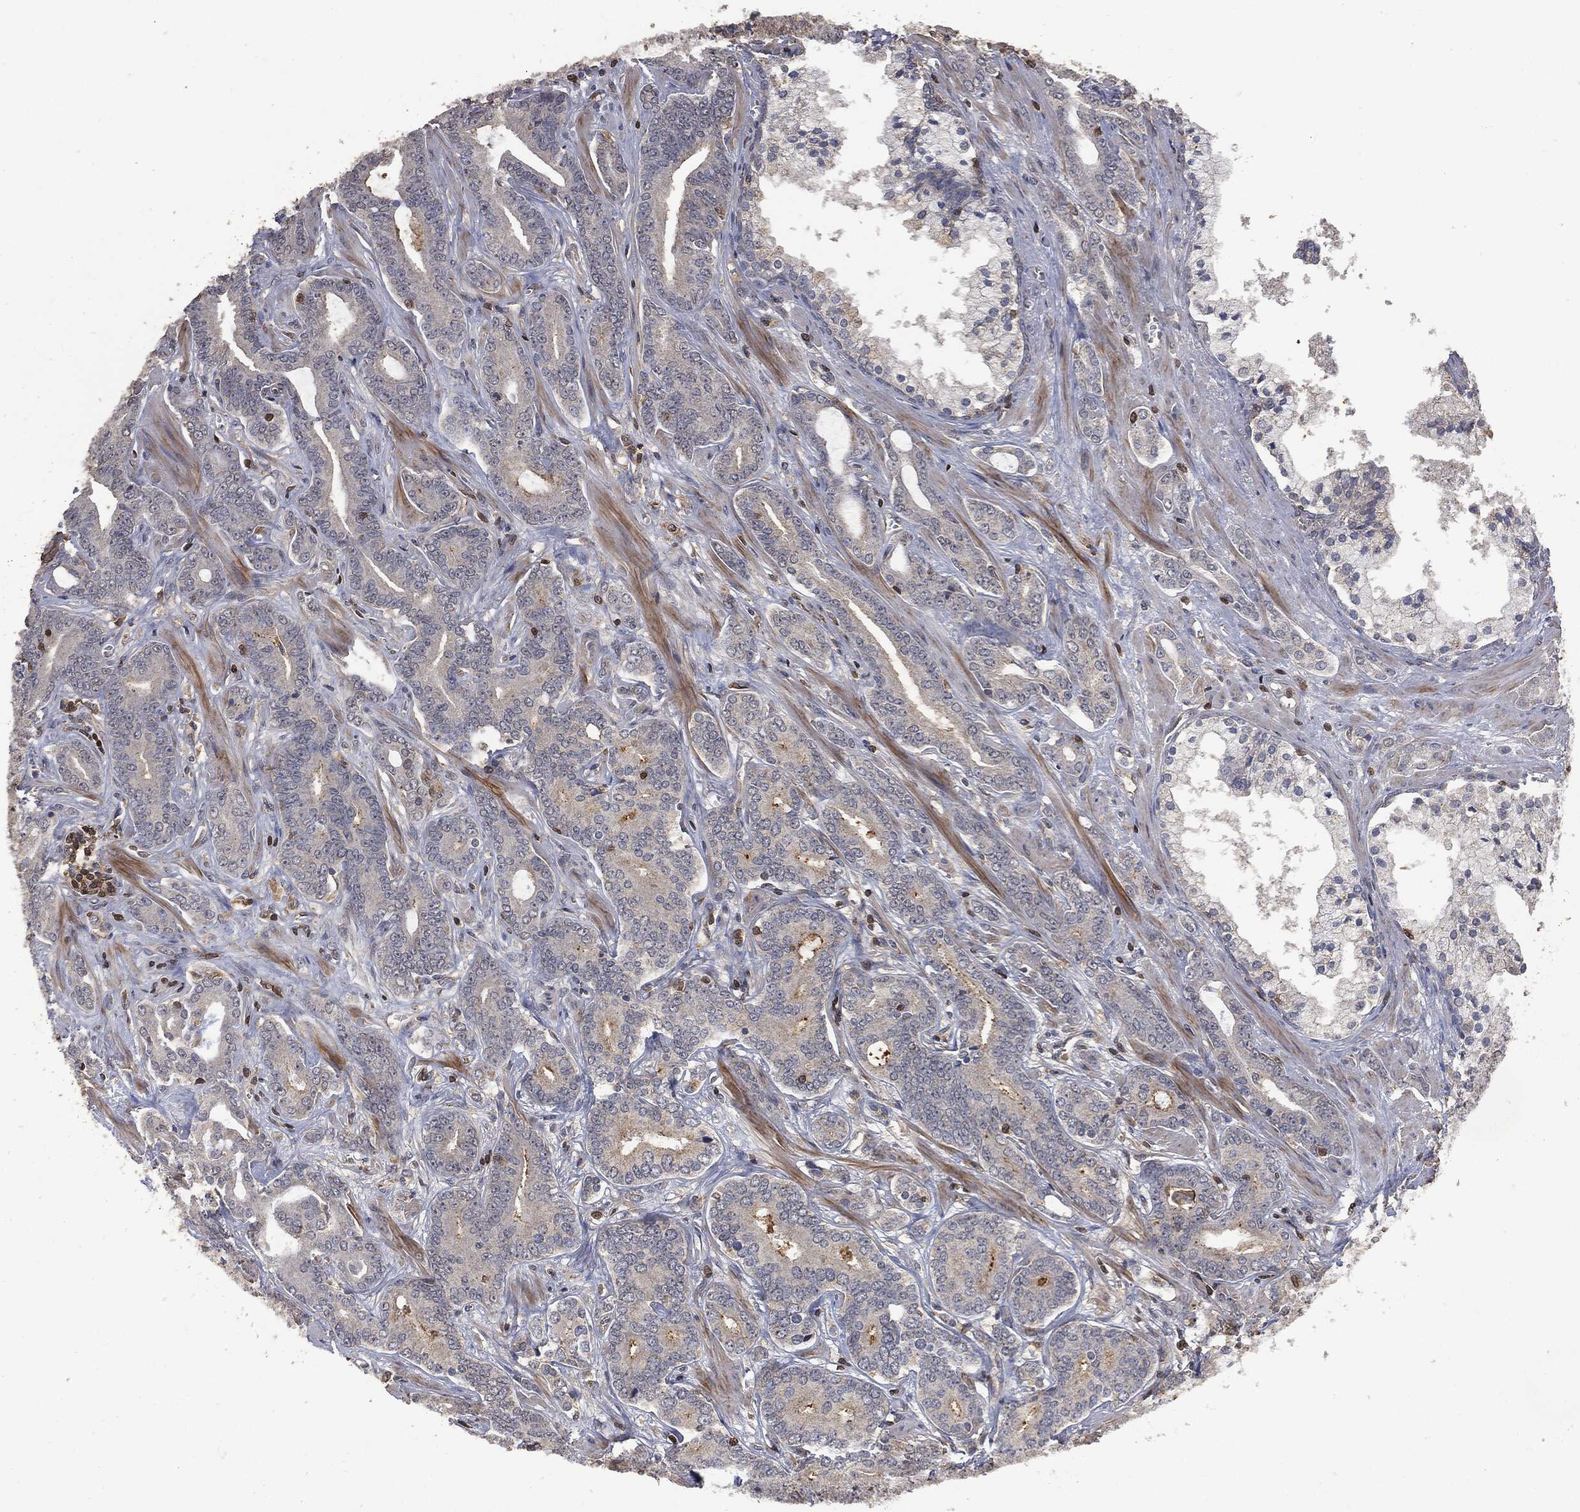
{"staining": {"intensity": "negative", "quantity": "none", "location": "none"}, "tissue": "prostate cancer", "cell_type": "Tumor cells", "image_type": "cancer", "snomed": [{"axis": "morphology", "description": "Adenocarcinoma, NOS"}, {"axis": "topography", "description": "Prostate"}], "caption": "Prostate adenocarcinoma was stained to show a protein in brown. There is no significant staining in tumor cells.", "gene": "PSMB10", "patient": {"sex": "male", "age": 55}}